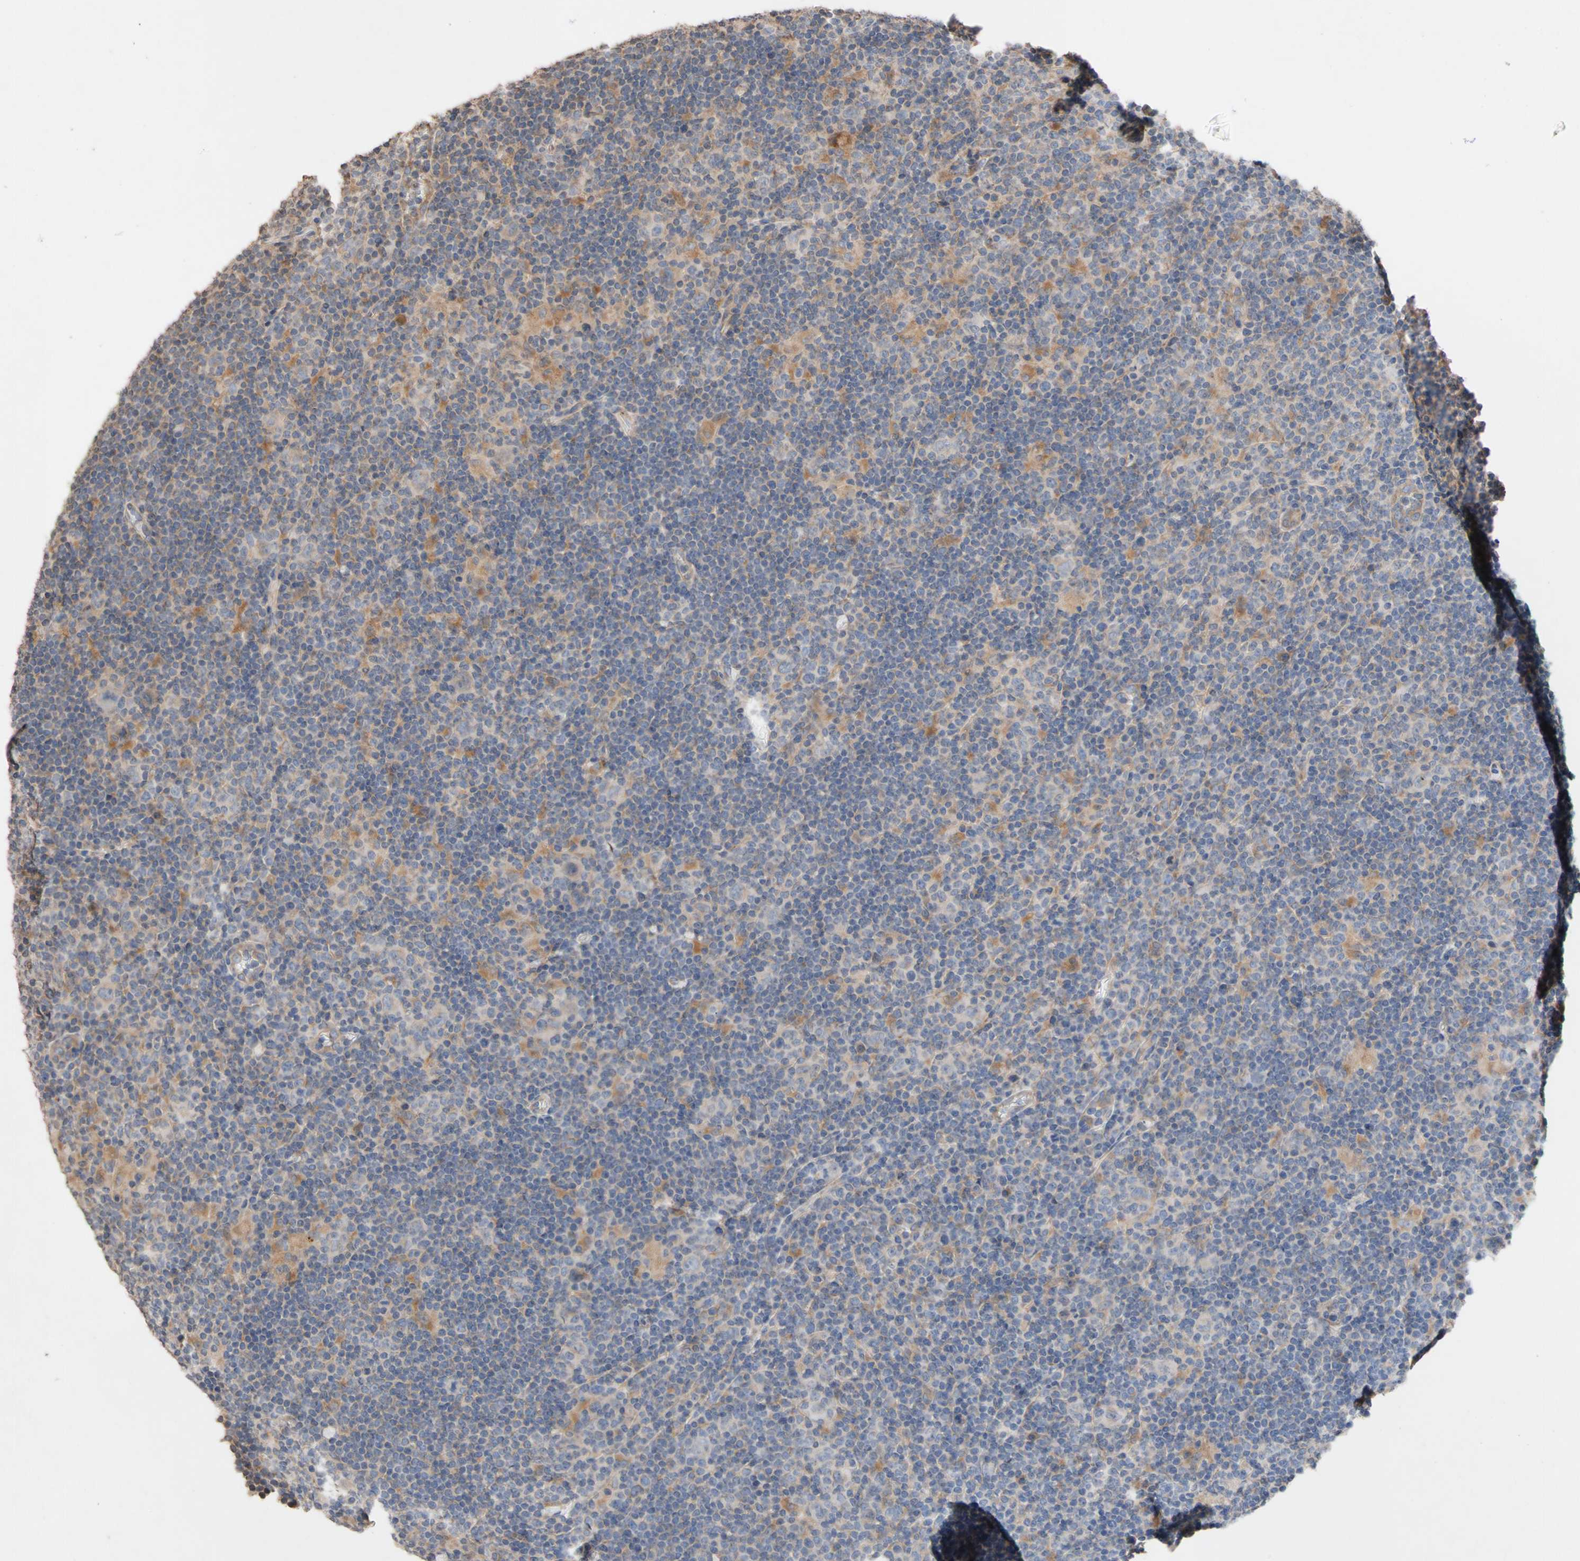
{"staining": {"intensity": "weak", "quantity": "25%-75%", "location": "cytoplasmic/membranous"}, "tissue": "lymphoma", "cell_type": "Tumor cells", "image_type": "cancer", "snomed": [{"axis": "morphology", "description": "Hodgkin's disease, NOS"}, {"axis": "topography", "description": "Lymph node"}], "caption": "Protein staining reveals weak cytoplasmic/membranous staining in about 25%-75% of tumor cells in Hodgkin's disease.", "gene": "NECTIN3", "patient": {"sex": "female", "age": 57}}